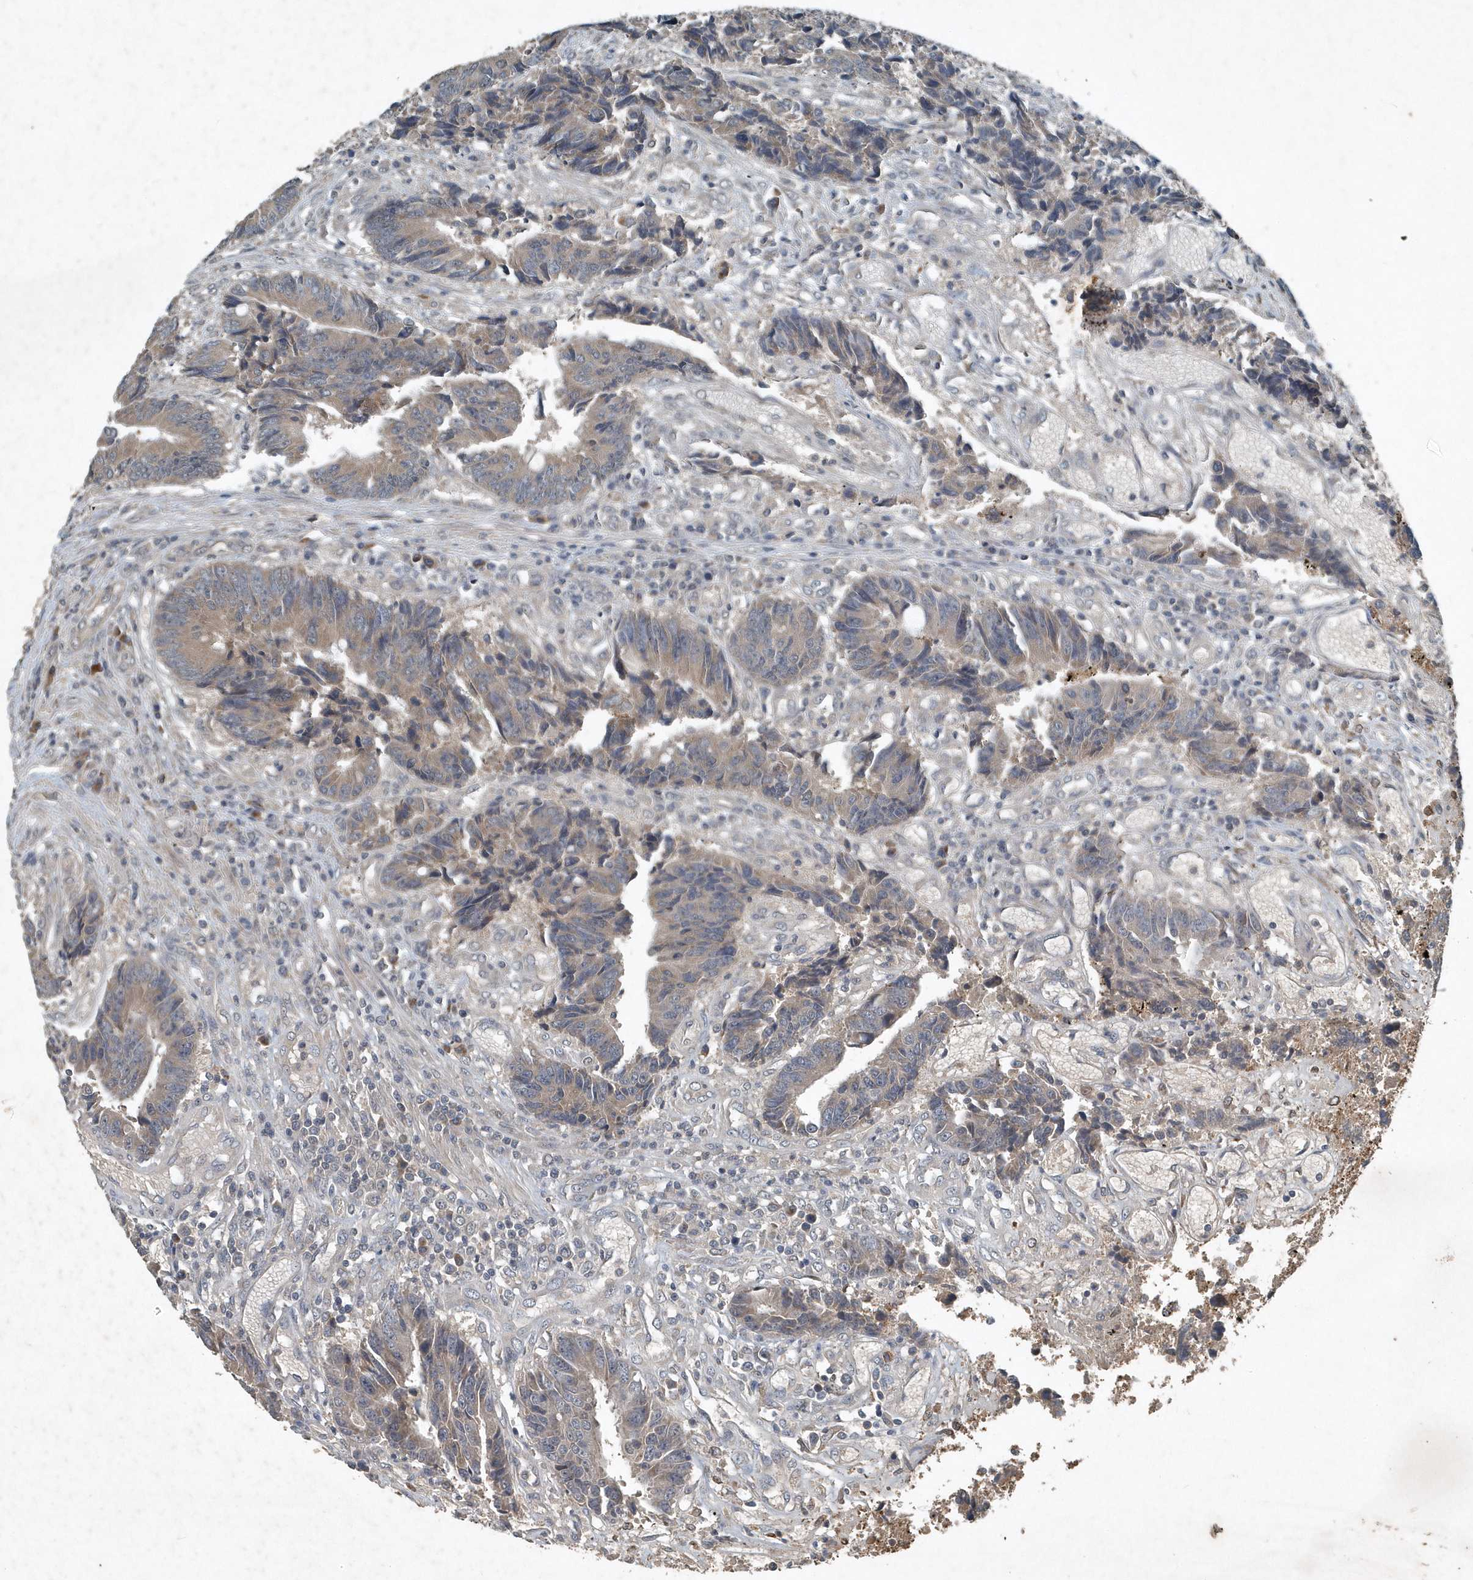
{"staining": {"intensity": "weak", "quantity": "25%-75%", "location": "cytoplasmic/membranous"}, "tissue": "colorectal cancer", "cell_type": "Tumor cells", "image_type": "cancer", "snomed": [{"axis": "morphology", "description": "Adenocarcinoma, NOS"}, {"axis": "topography", "description": "Rectum"}], "caption": "Tumor cells show low levels of weak cytoplasmic/membranous positivity in approximately 25%-75% of cells in human adenocarcinoma (colorectal).", "gene": "SCFD2", "patient": {"sex": "male", "age": 84}}